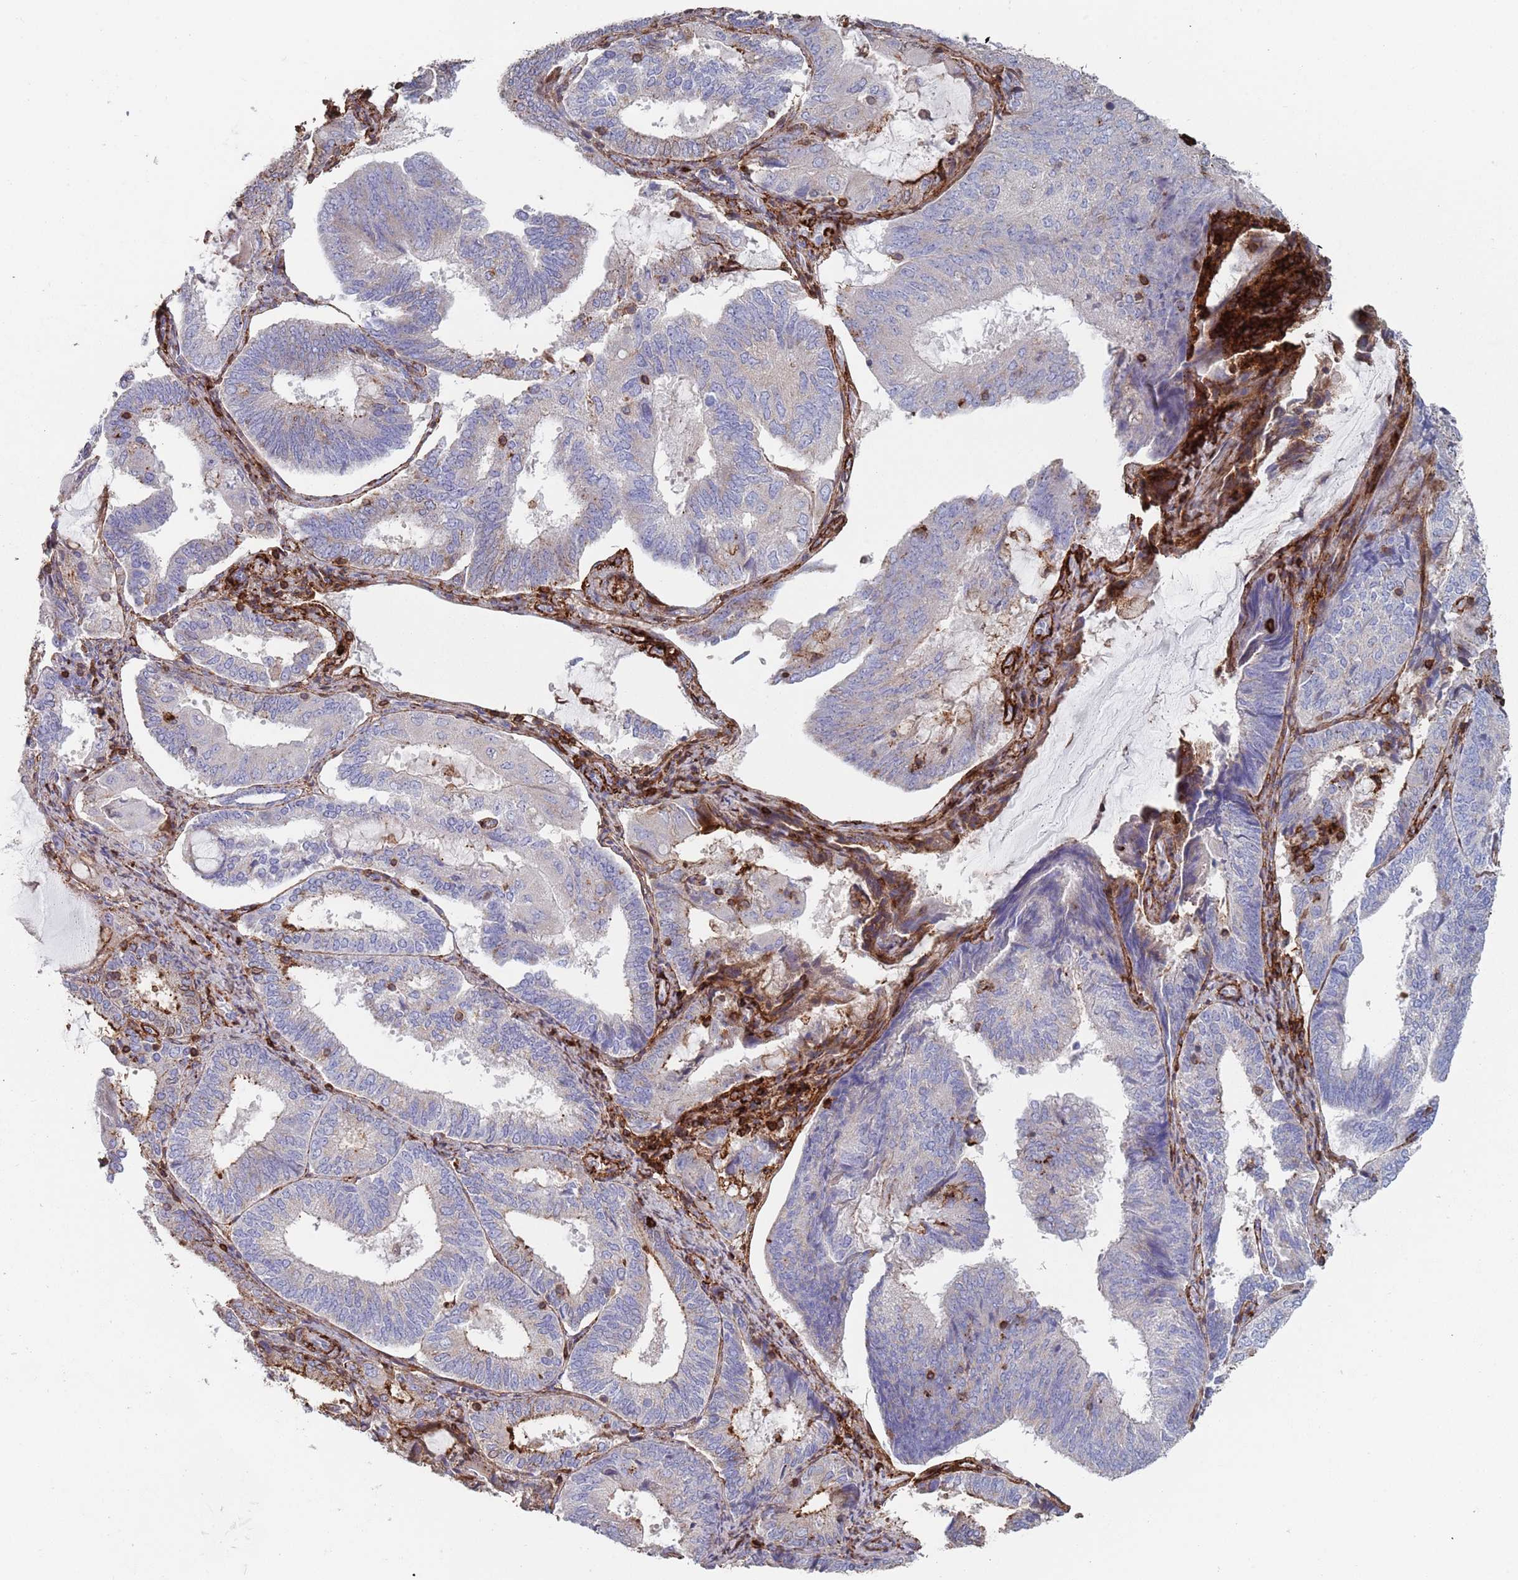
{"staining": {"intensity": "moderate", "quantity": "<25%", "location": "cytoplasmic/membranous"}, "tissue": "endometrial cancer", "cell_type": "Tumor cells", "image_type": "cancer", "snomed": [{"axis": "morphology", "description": "Adenocarcinoma, NOS"}, {"axis": "topography", "description": "Endometrium"}], "caption": "Endometrial cancer (adenocarcinoma) stained with a brown dye demonstrates moderate cytoplasmic/membranous positive expression in approximately <25% of tumor cells.", "gene": "RNF144A", "patient": {"sex": "female", "age": 81}}